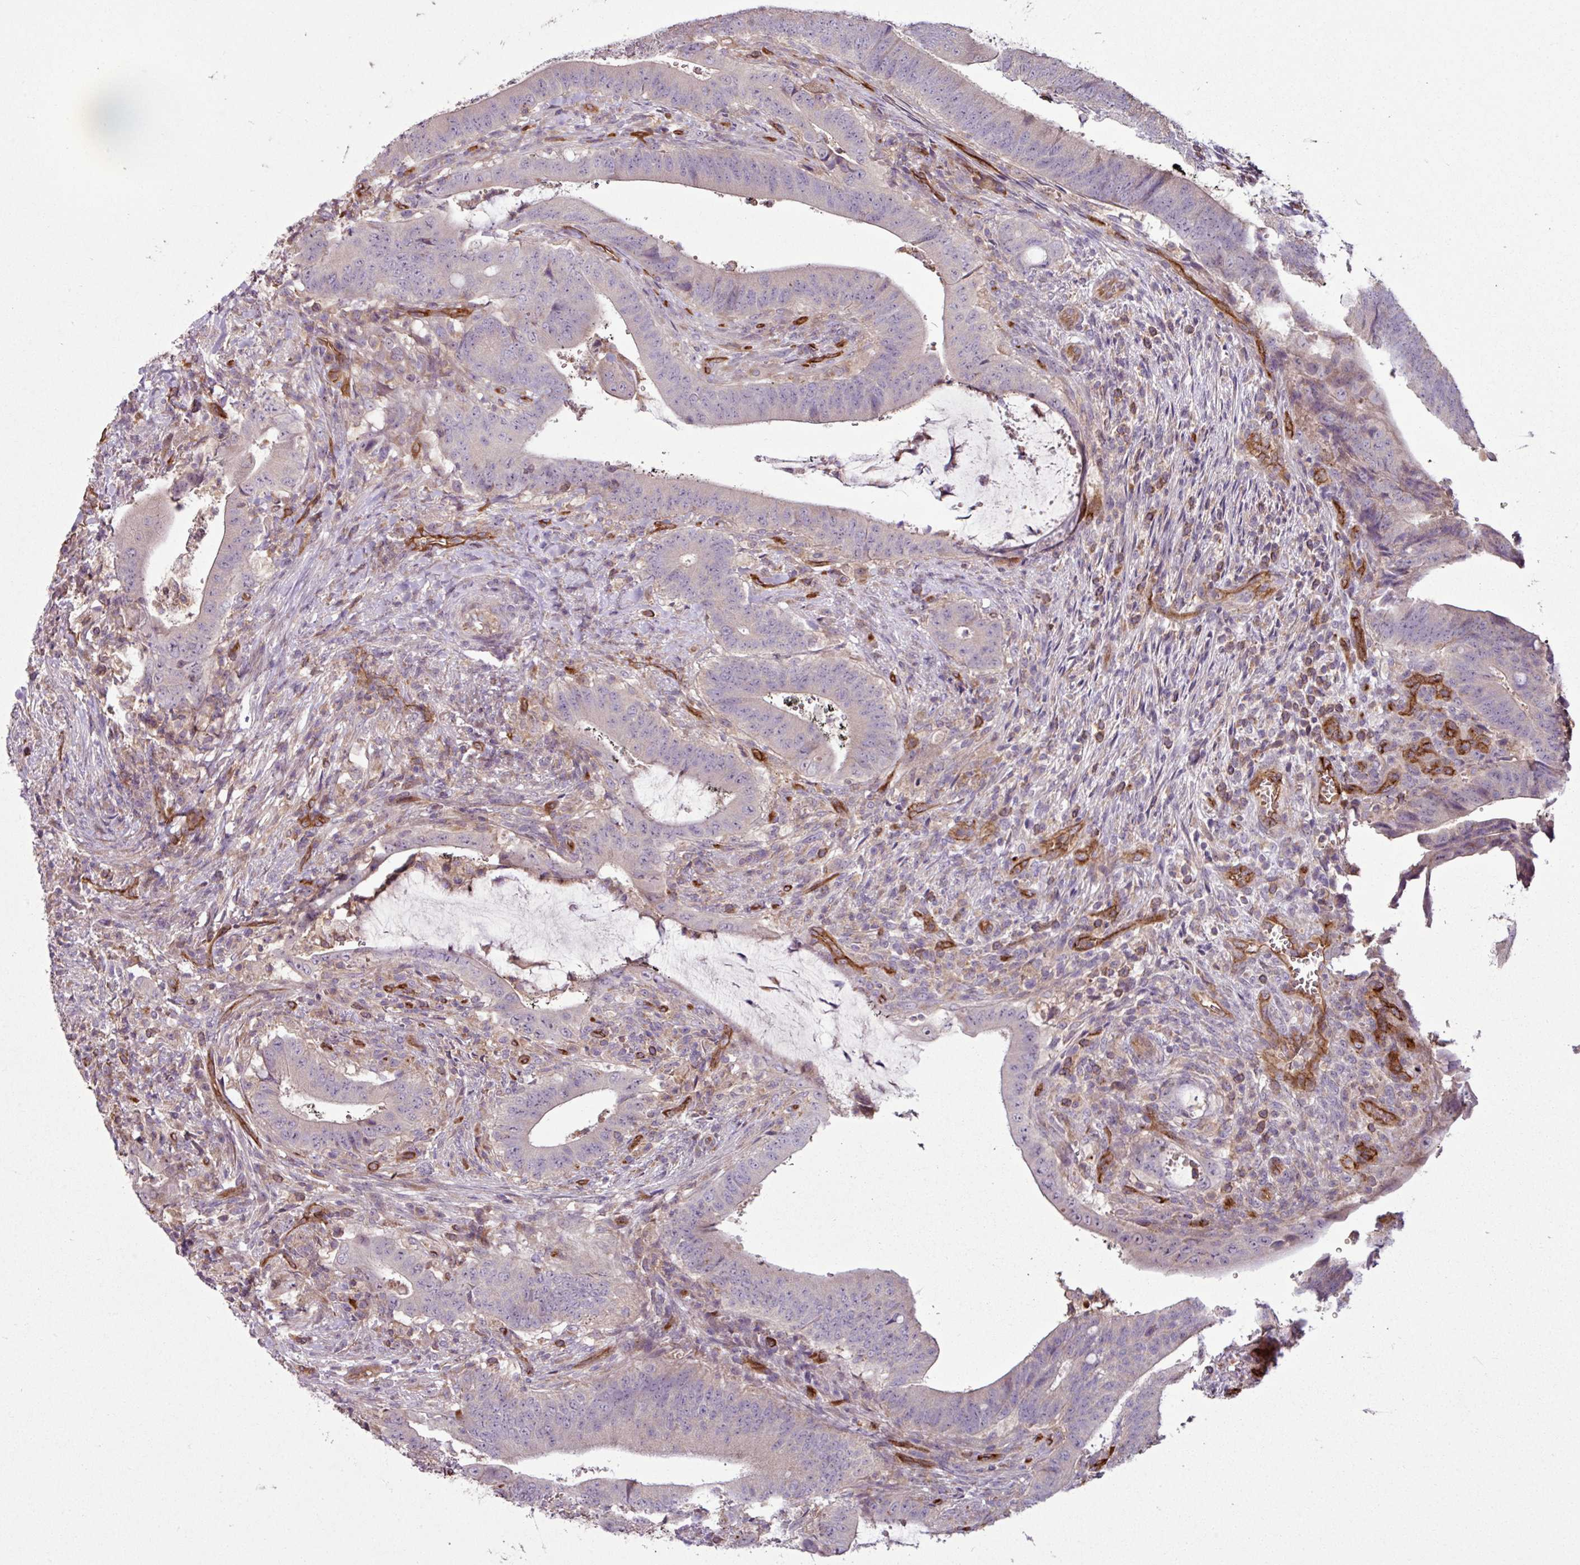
{"staining": {"intensity": "negative", "quantity": "none", "location": "none"}, "tissue": "colorectal cancer", "cell_type": "Tumor cells", "image_type": "cancer", "snomed": [{"axis": "morphology", "description": "Adenocarcinoma, NOS"}, {"axis": "topography", "description": "Colon"}], "caption": "The histopathology image exhibits no staining of tumor cells in colorectal adenocarcinoma. (Stains: DAB immunohistochemistry with hematoxylin counter stain, Microscopy: brightfield microscopy at high magnification).", "gene": "ZNF106", "patient": {"sex": "female", "age": 43}}